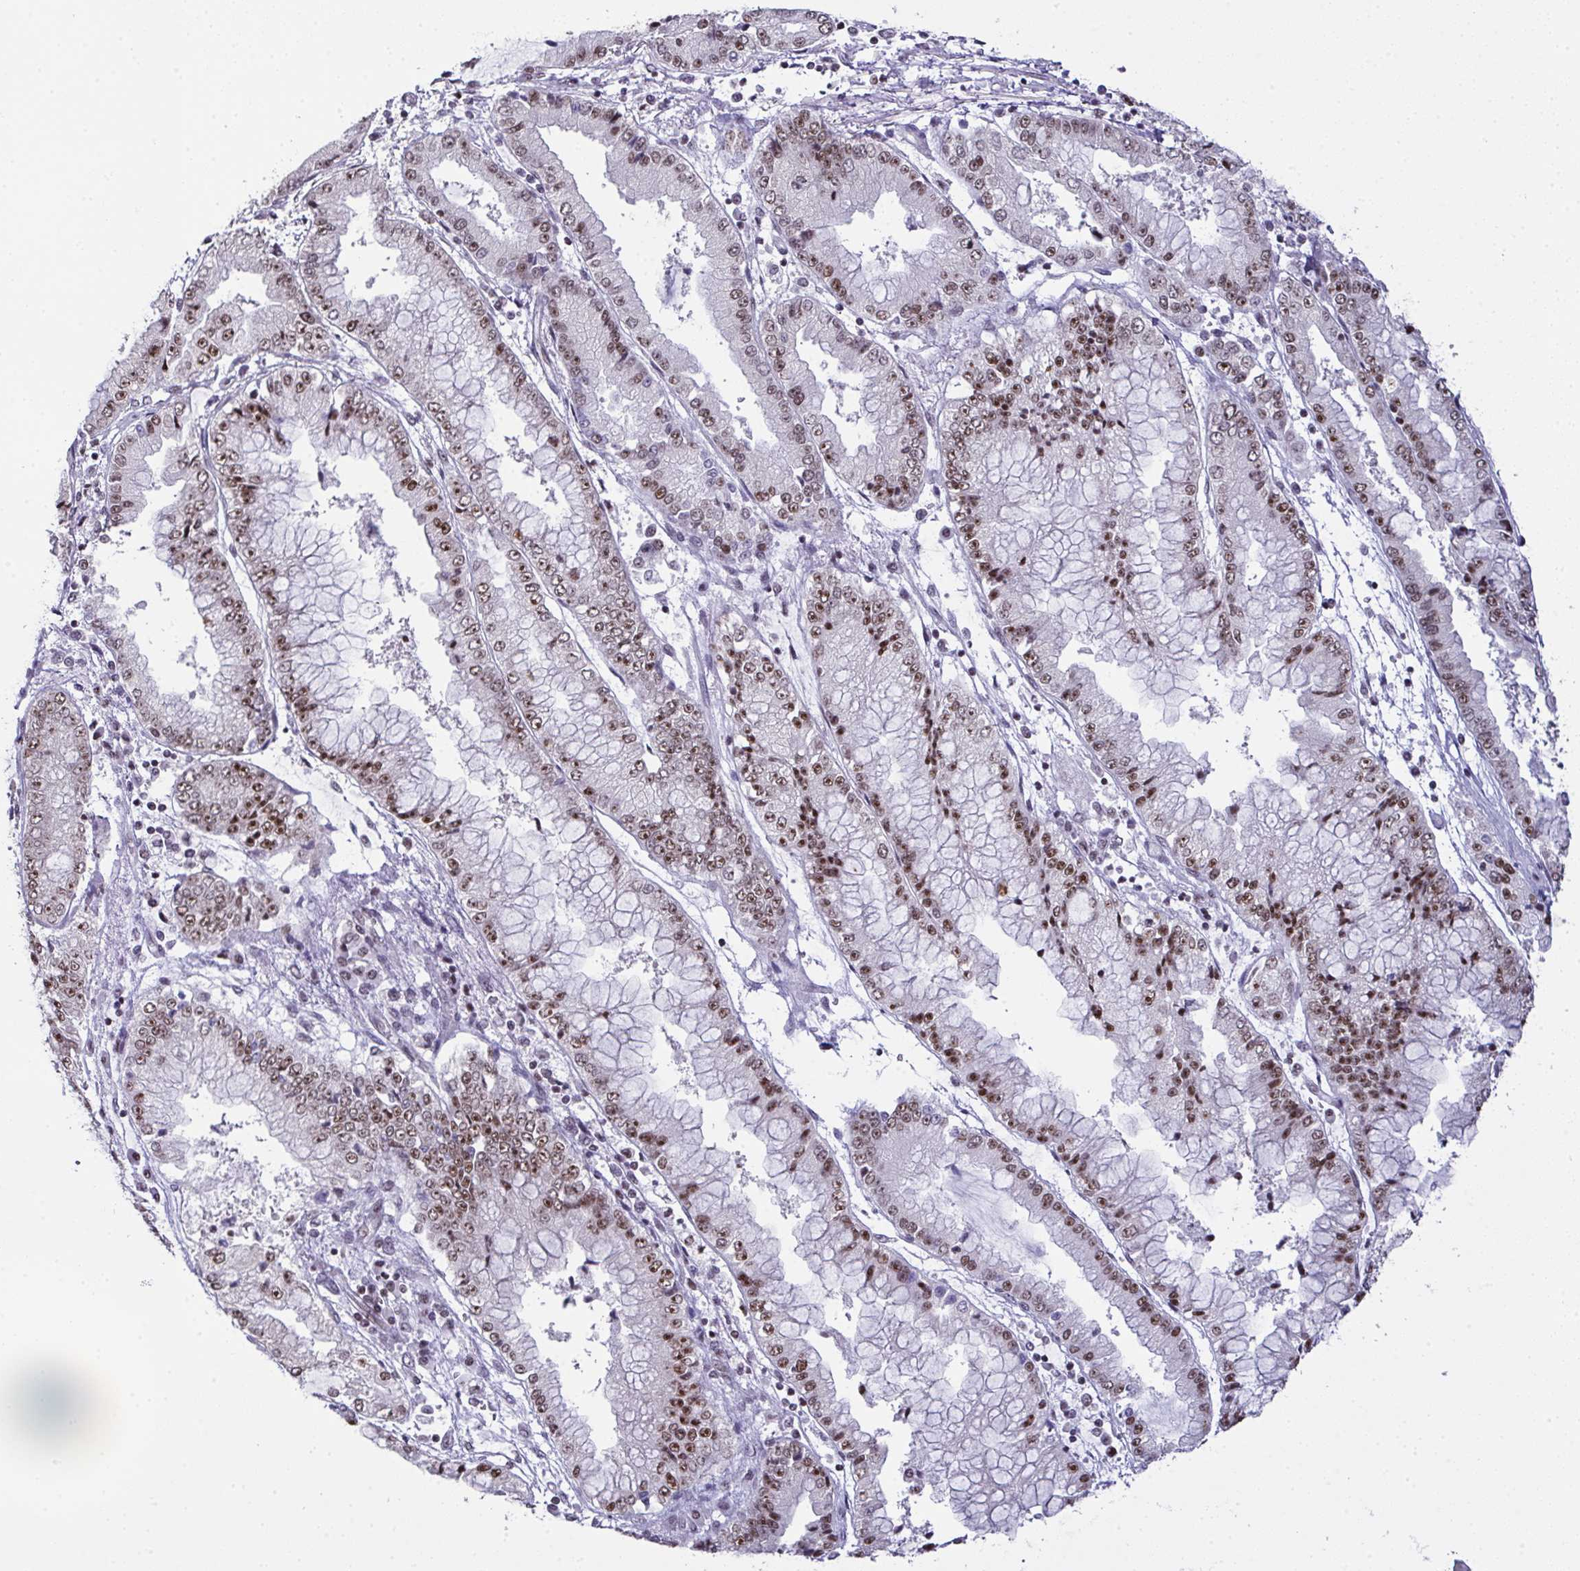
{"staining": {"intensity": "moderate", "quantity": ">75%", "location": "nuclear"}, "tissue": "stomach cancer", "cell_type": "Tumor cells", "image_type": "cancer", "snomed": [{"axis": "morphology", "description": "Adenocarcinoma, NOS"}, {"axis": "topography", "description": "Stomach, upper"}], "caption": "Immunohistochemistry of human stomach cancer reveals medium levels of moderate nuclear staining in about >75% of tumor cells.", "gene": "ZNF800", "patient": {"sex": "female", "age": 74}}